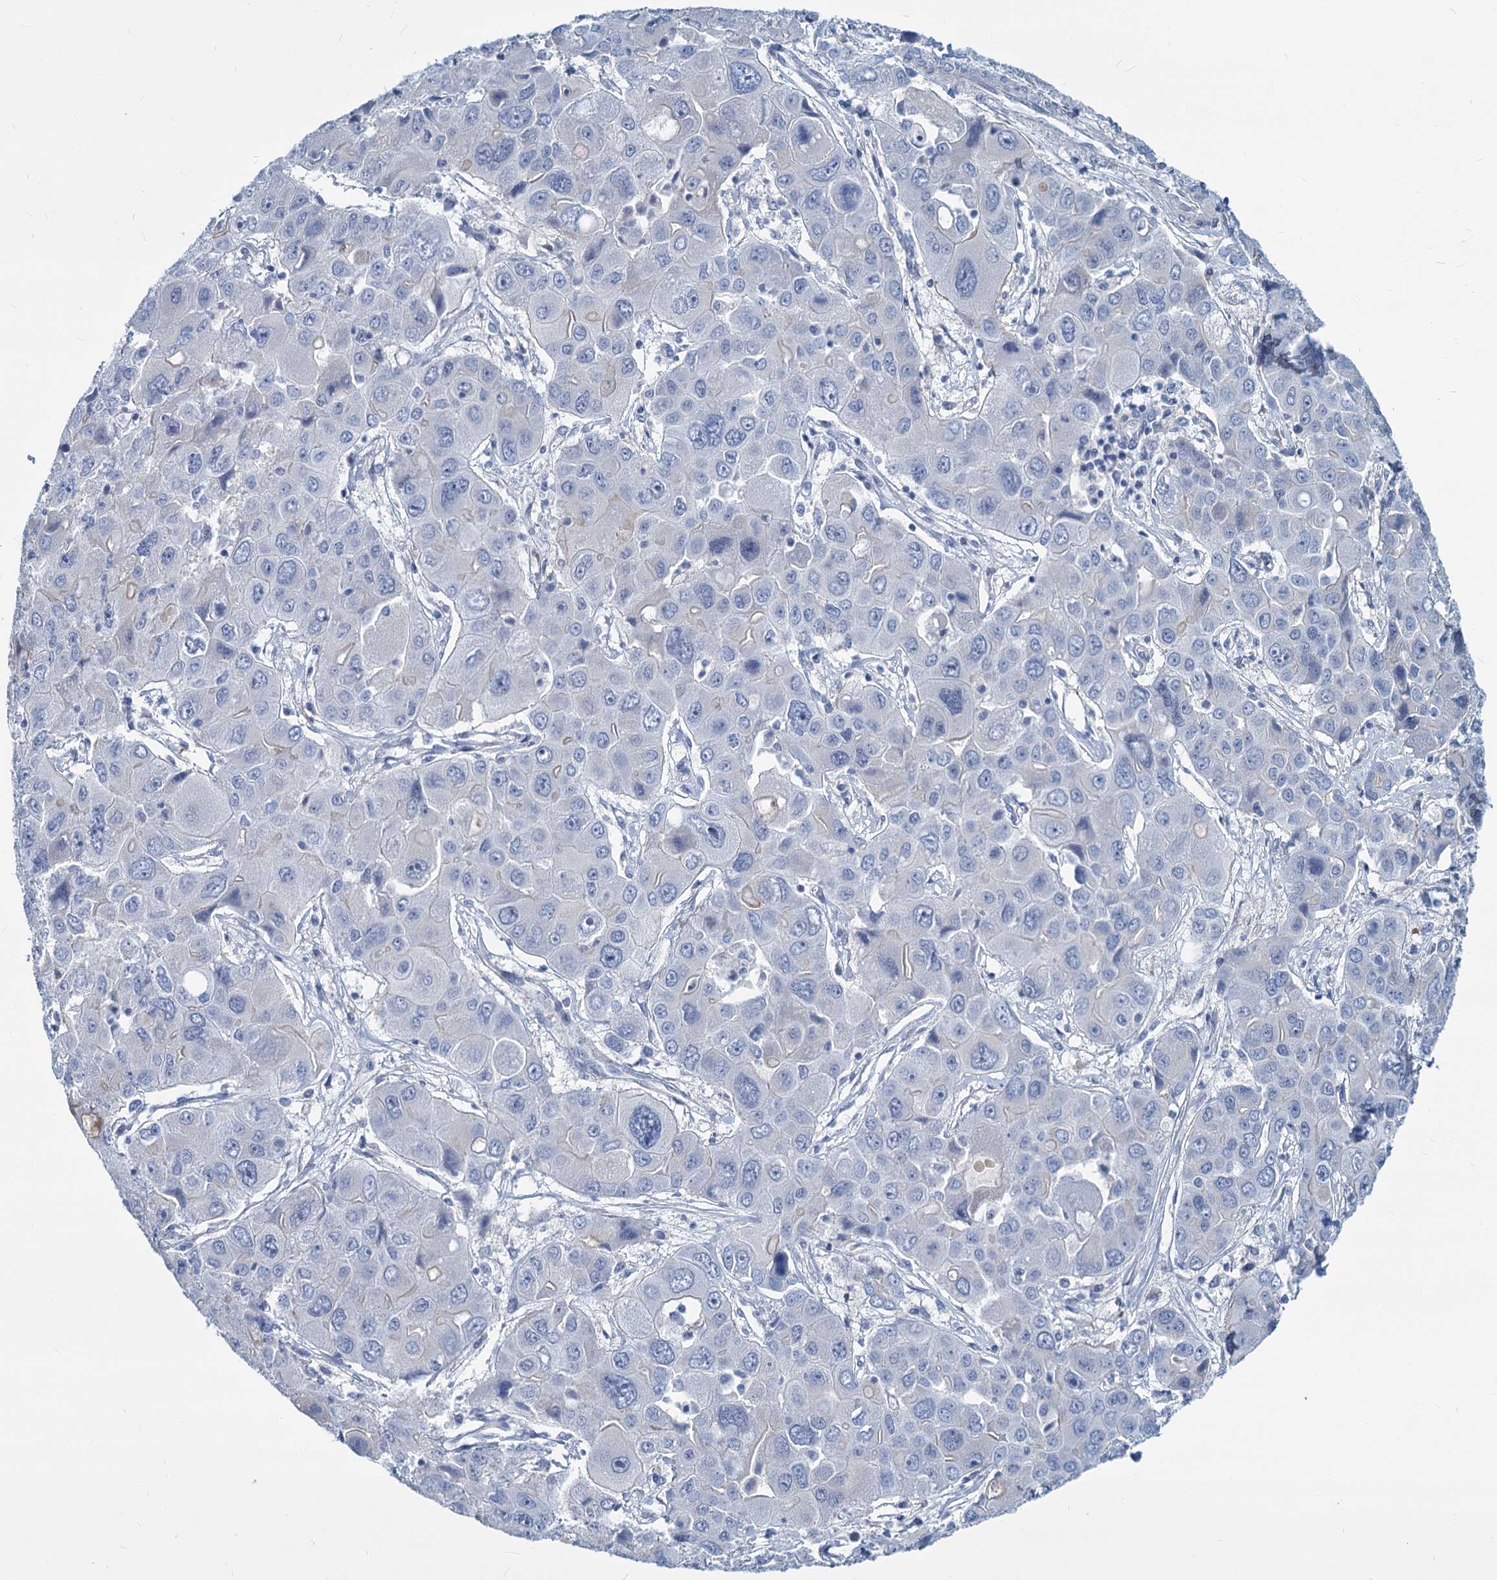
{"staining": {"intensity": "negative", "quantity": "none", "location": "none"}, "tissue": "liver cancer", "cell_type": "Tumor cells", "image_type": "cancer", "snomed": [{"axis": "morphology", "description": "Cholangiocarcinoma"}, {"axis": "topography", "description": "Liver"}], "caption": "An immunohistochemistry (IHC) histopathology image of liver cancer (cholangiocarcinoma) is shown. There is no staining in tumor cells of liver cancer (cholangiocarcinoma).", "gene": "GSTM3", "patient": {"sex": "male", "age": 67}}